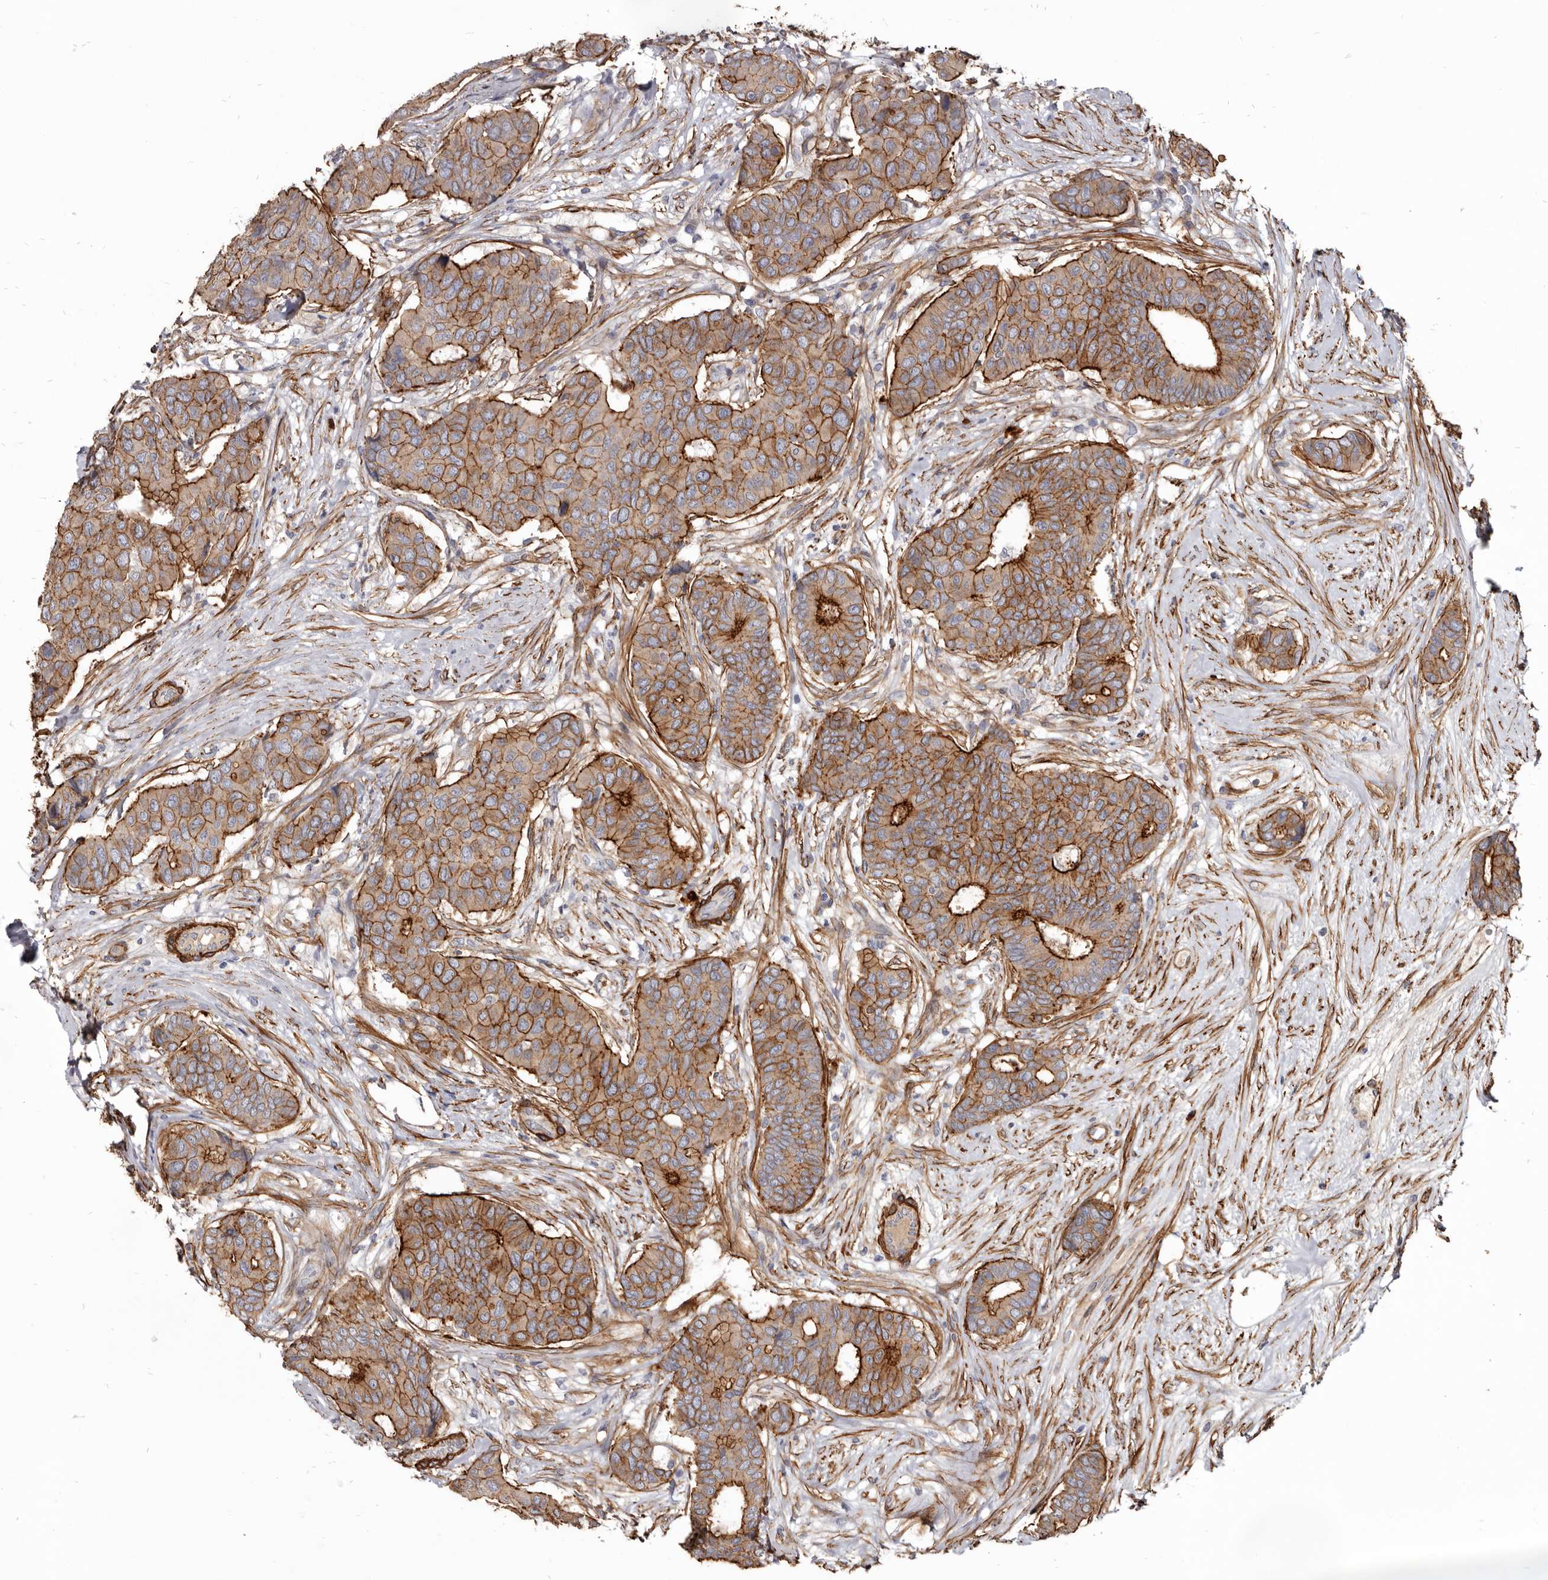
{"staining": {"intensity": "strong", "quantity": ">75%", "location": "cytoplasmic/membranous"}, "tissue": "breast cancer", "cell_type": "Tumor cells", "image_type": "cancer", "snomed": [{"axis": "morphology", "description": "Duct carcinoma"}, {"axis": "topography", "description": "Breast"}], "caption": "Intraductal carcinoma (breast) was stained to show a protein in brown. There is high levels of strong cytoplasmic/membranous expression in approximately >75% of tumor cells. (DAB (3,3'-diaminobenzidine) IHC with brightfield microscopy, high magnification).", "gene": "CGN", "patient": {"sex": "female", "age": 75}}